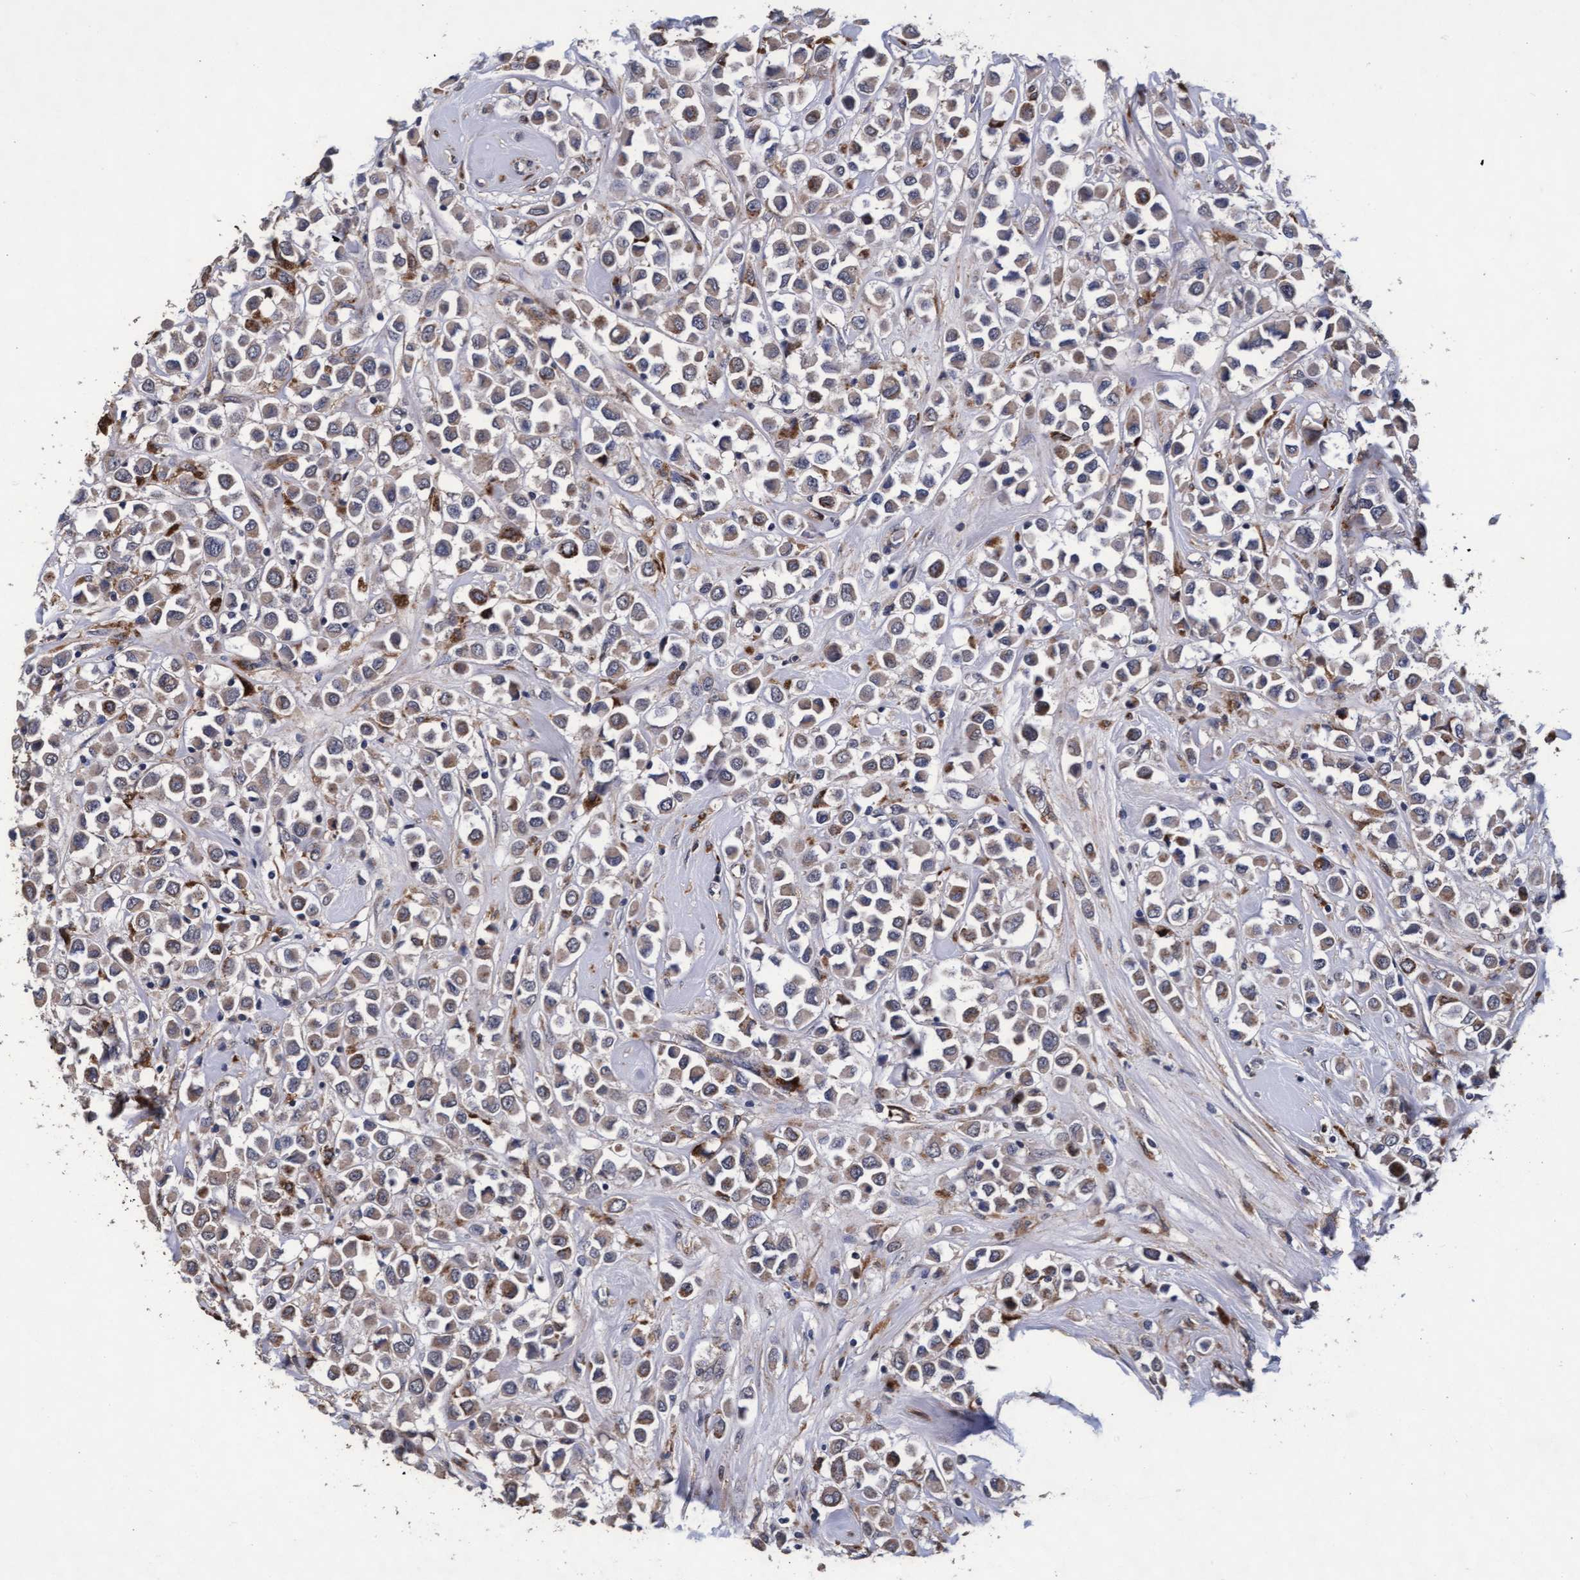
{"staining": {"intensity": "moderate", "quantity": "<25%", "location": "cytoplasmic/membranous"}, "tissue": "breast cancer", "cell_type": "Tumor cells", "image_type": "cancer", "snomed": [{"axis": "morphology", "description": "Duct carcinoma"}, {"axis": "topography", "description": "Breast"}], "caption": "Approximately <25% of tumor cells in breast invasive ductal carcinoma demonstrate moderate cytoplasmic/membranous protein positivity as visualized by brown immunohistochemical staining.", "gene": "CPQ", "patient": {"sex": "female", "age": 61}}